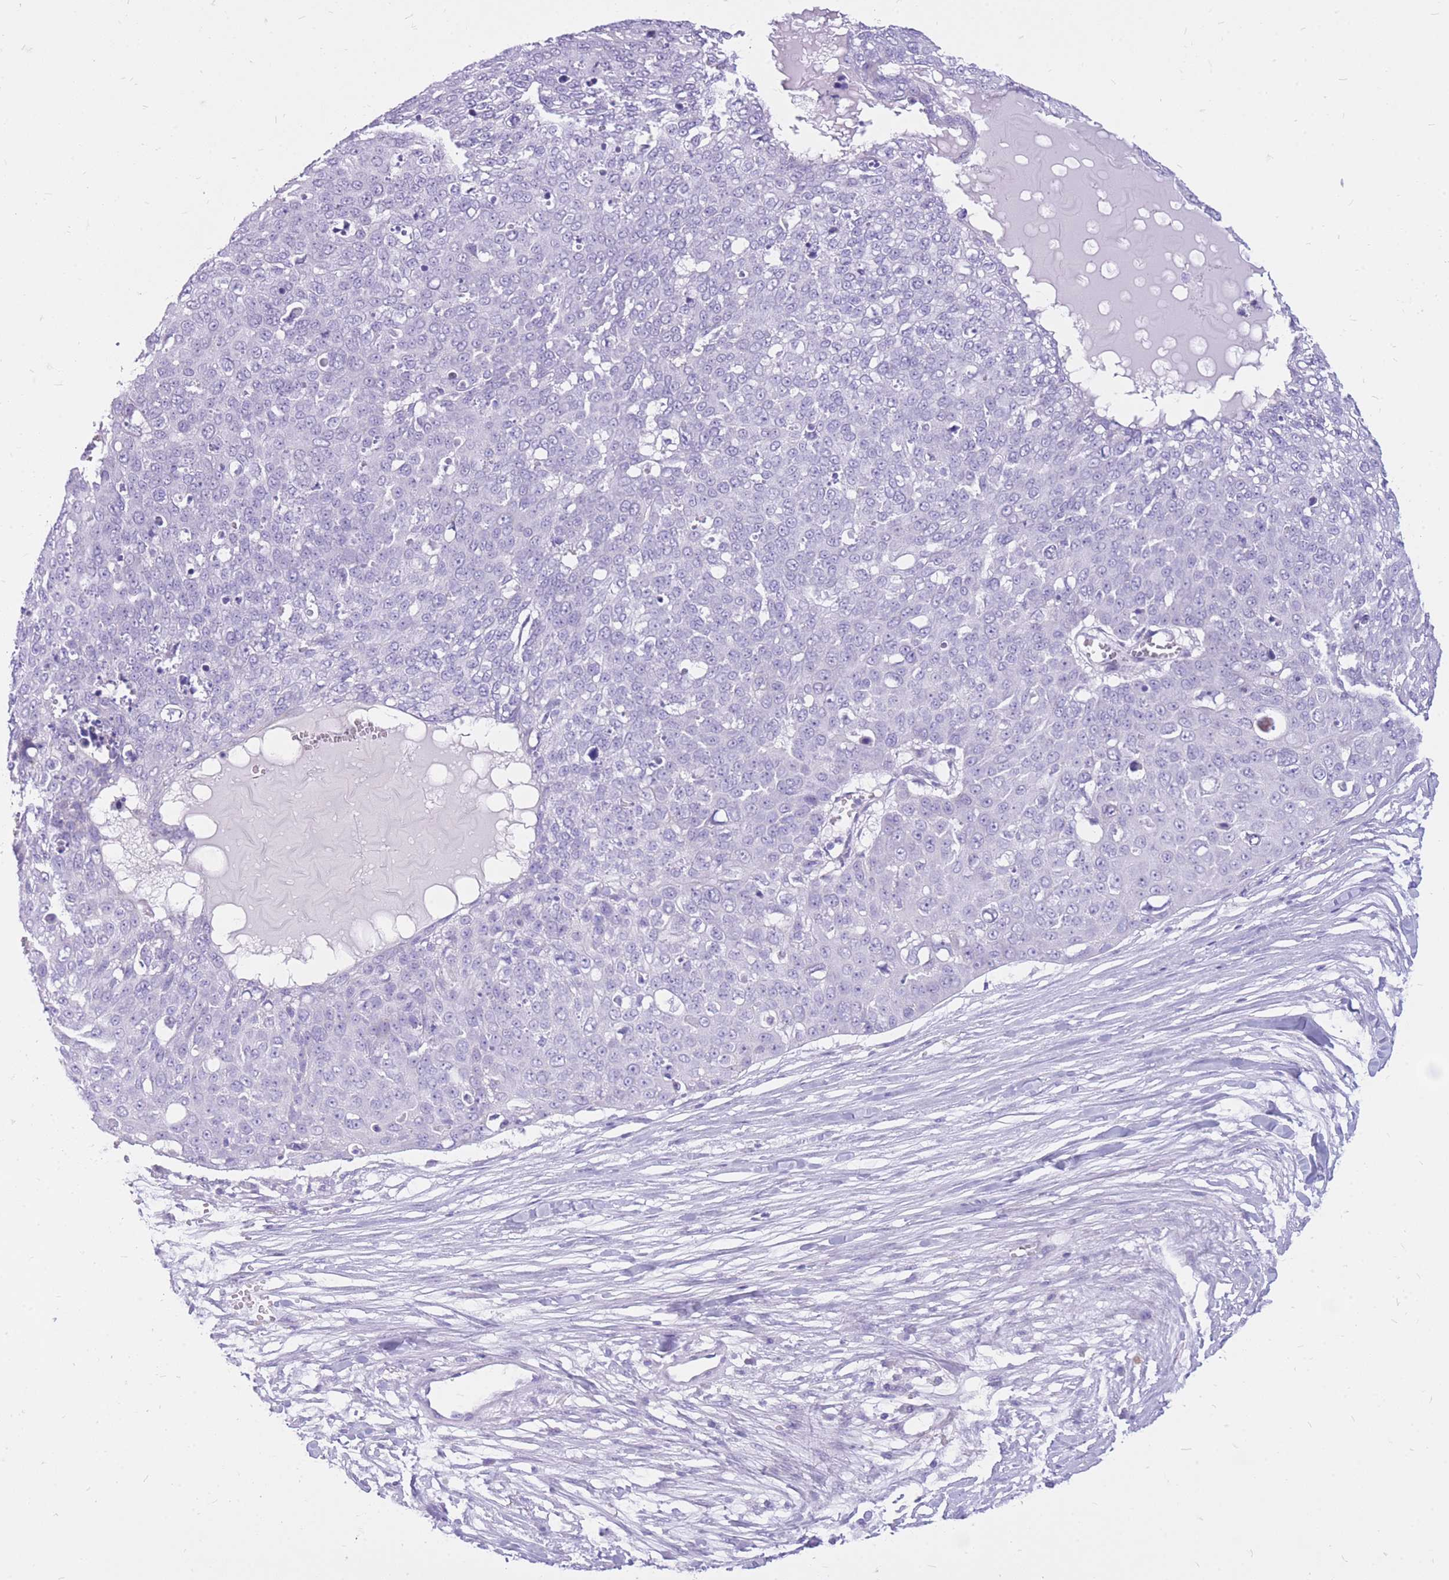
{"staining": {"intensity": "negative", "quantity": "none", "location": "none"}, "tissue": "skin cancer", "cell_type": "Tumor cells", "image_type": "cancer", "snomed": [{"axis": "morphology", "description": "Squamous cell carcinoma, NOS"}, {"axis": "topography", "description": "Skin"}], "caption": "This is an IHC photomicrograph of skin squamous cell carcinoma. There is no expression in tumor cells.", "gene": "CYP21A2", "patient": {"sex": "male", "age": 71}}